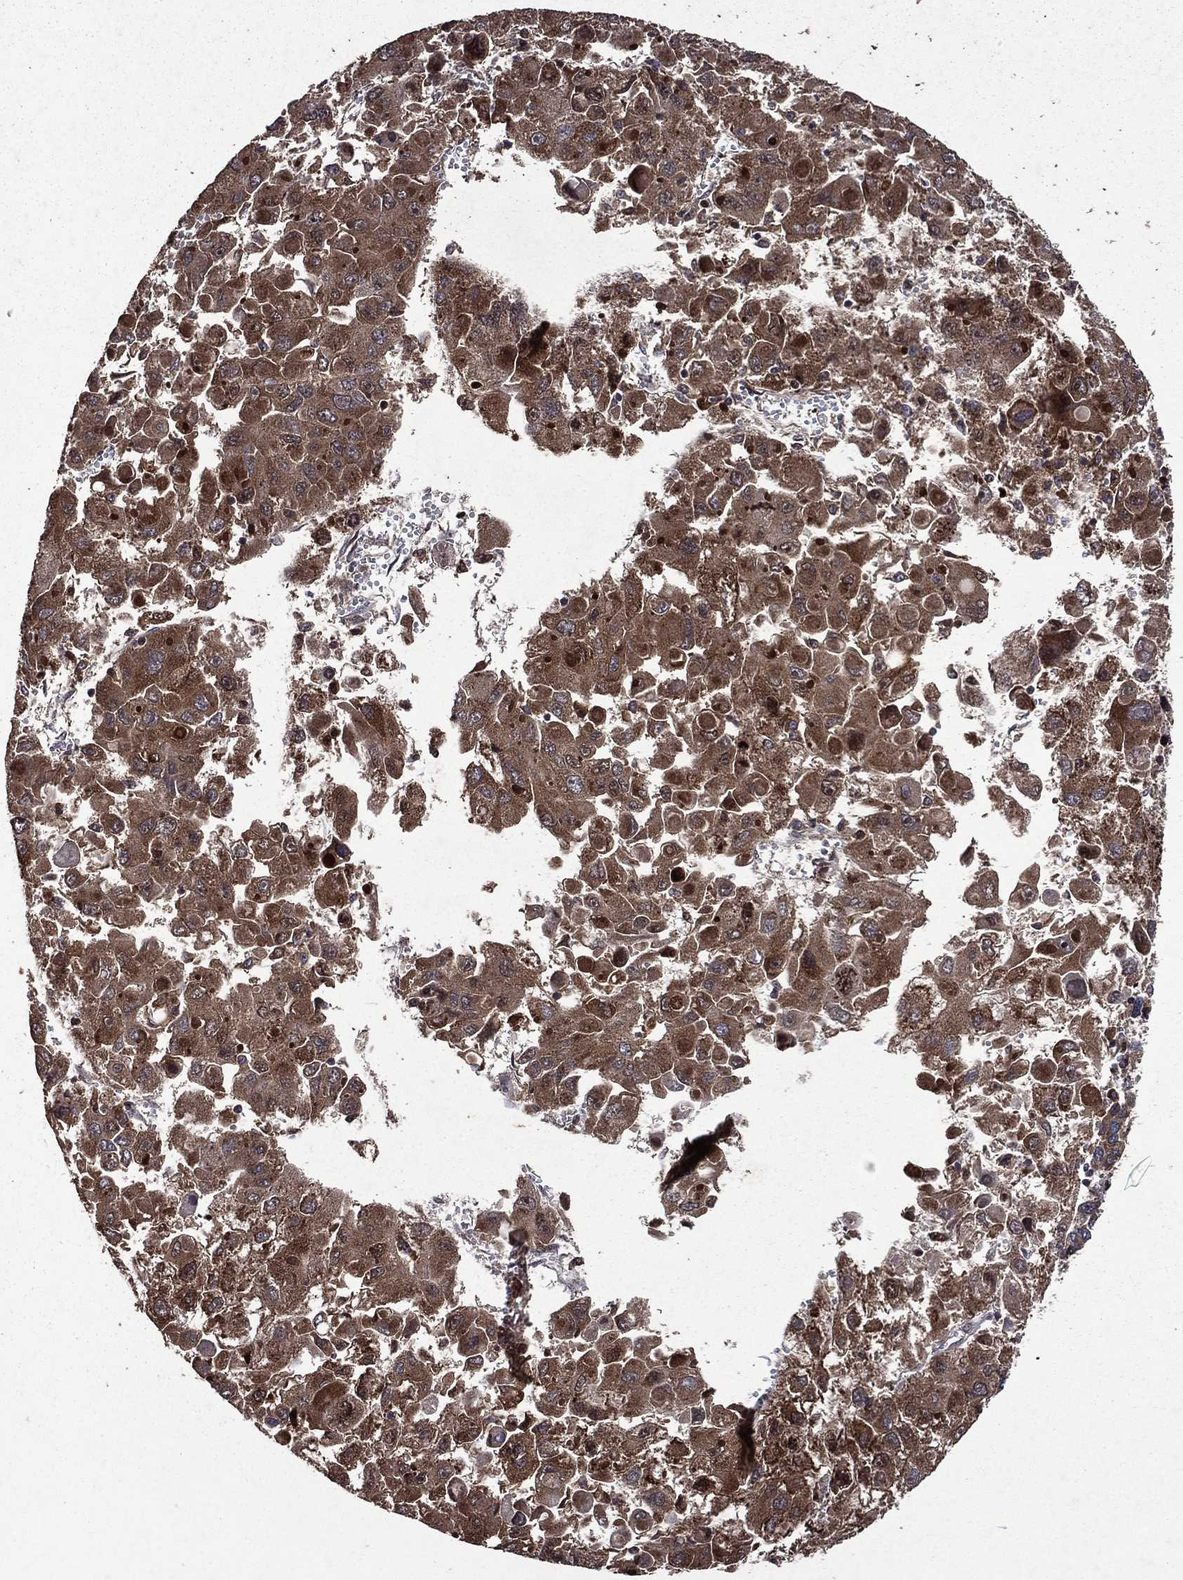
{"staining": {"intensity": "moderate", "quantity": ">75%", "location": "cytoplasmic/membranous"}, "tissue": "liver cancer", "cell_type": "Tumor cells", "image_type": "cancer", "snomed": [{"axis": "morphology", "description": "Carcinoma, Hepatocellular, NOS"}, {"axis": "topography", "description": "Liver"}], "caption": "Immunohistochemistry image of human liver cancer stained for a protein (brown), which shows medium levels of moderate cytoplasmic/membranous positivity in approximately >75% of tumor cells.", "gene": "EIF2B4", "patient": {"sex": "female", "age": 41}}